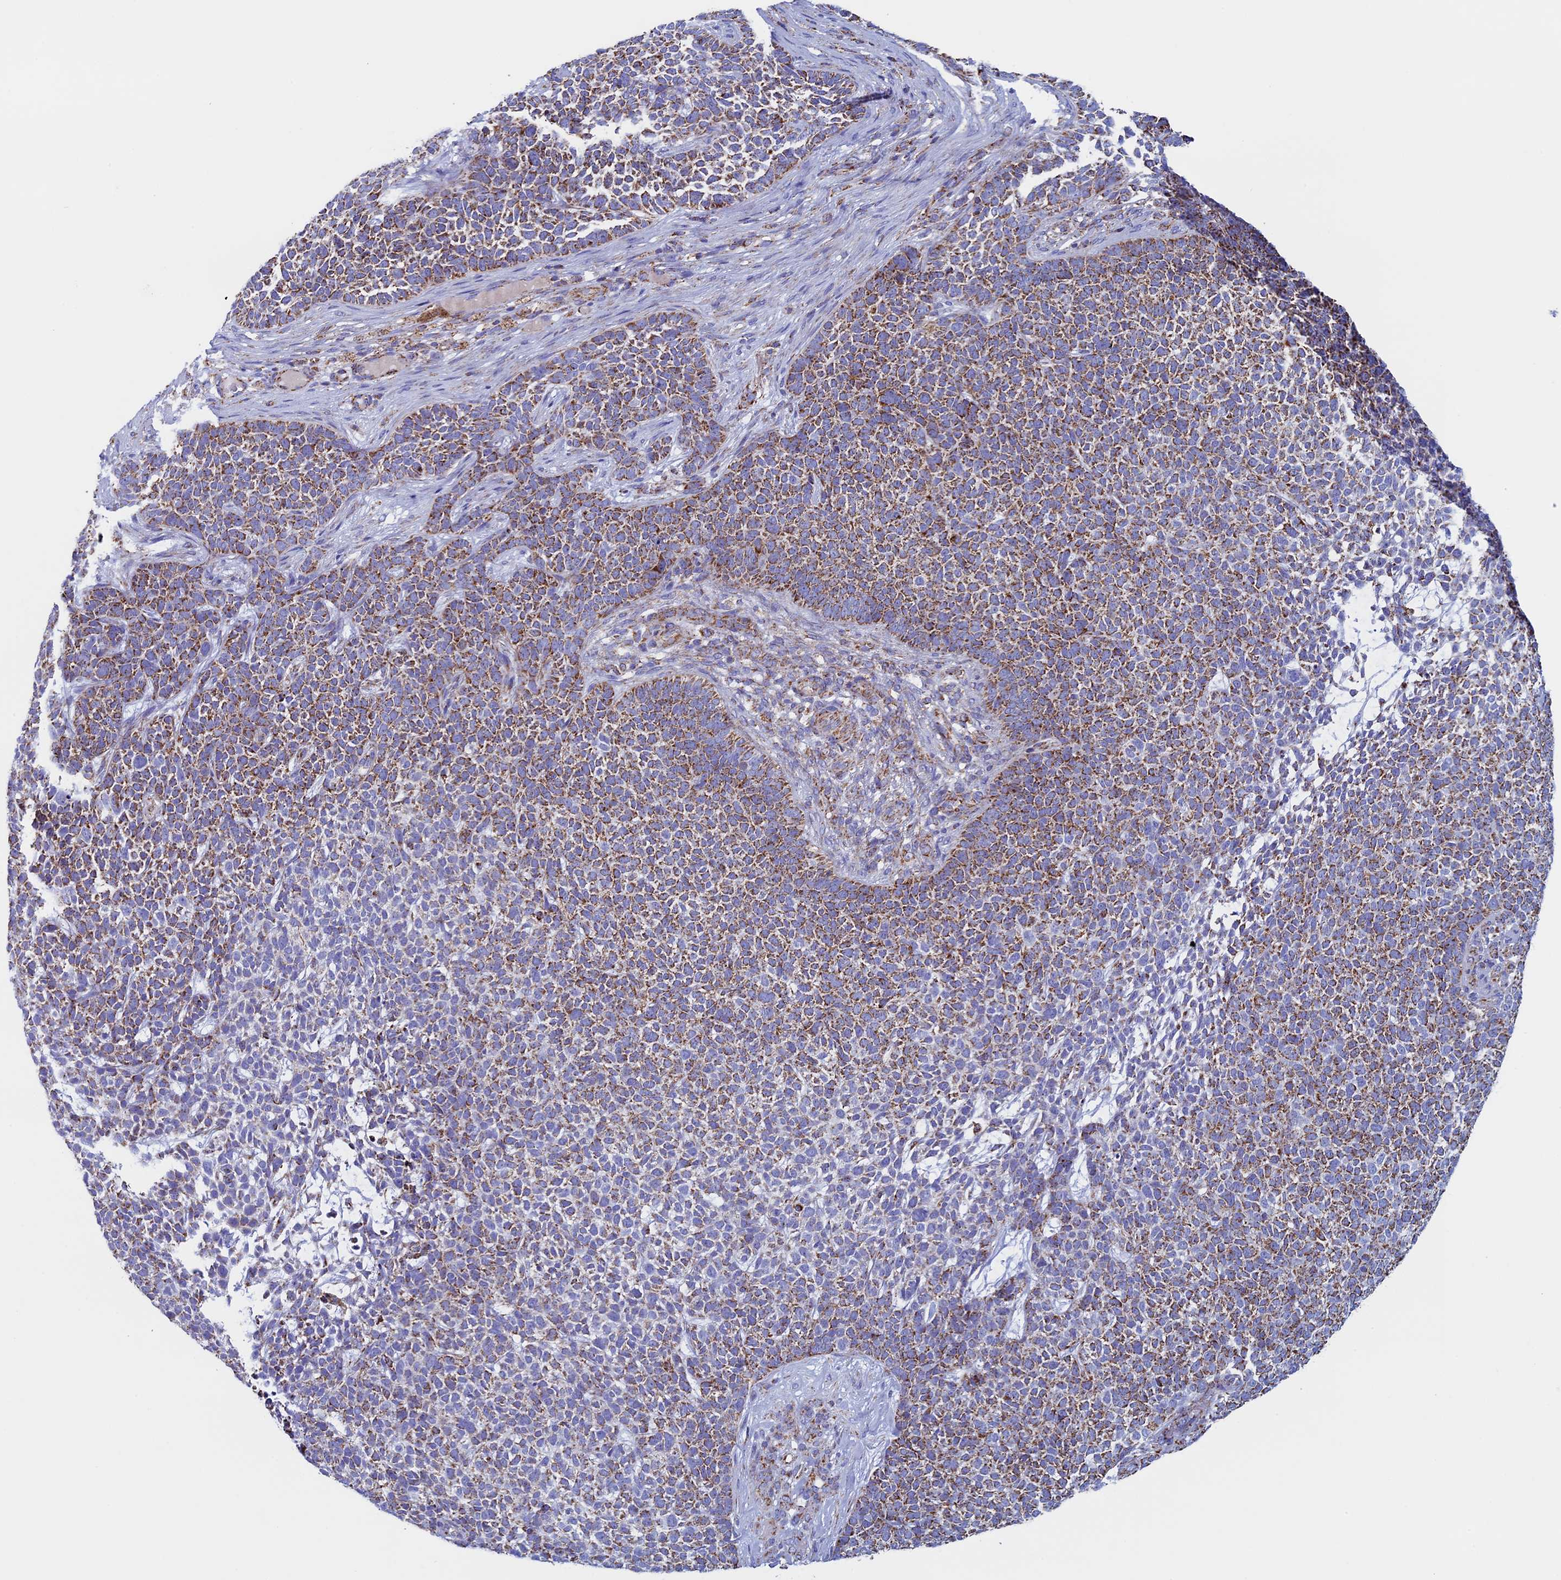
{"staining": {"intensity": "moderate", "quantity": ">75%", "location": "cytoplasmic/membranous"}, "tissue": "skin cancer", "cell_type": "Tumor cells", "image_type": "cancer", "snomed": [{"axis": "morphology", "description": "Basal cell carcinoma"}, {"axis": "topography", "description": "Skin"}], "caption": "Protein expression by IHC shows moderate cytoplasmic/membranous positivity in about >75% of tumor cells in basal cell carcinoma (skin). (DAB IHC, brown staining for protein, blue staining for nuclei).", "gene": "UQCRFS1", "patient": {"sex": "female", "age": 84}}